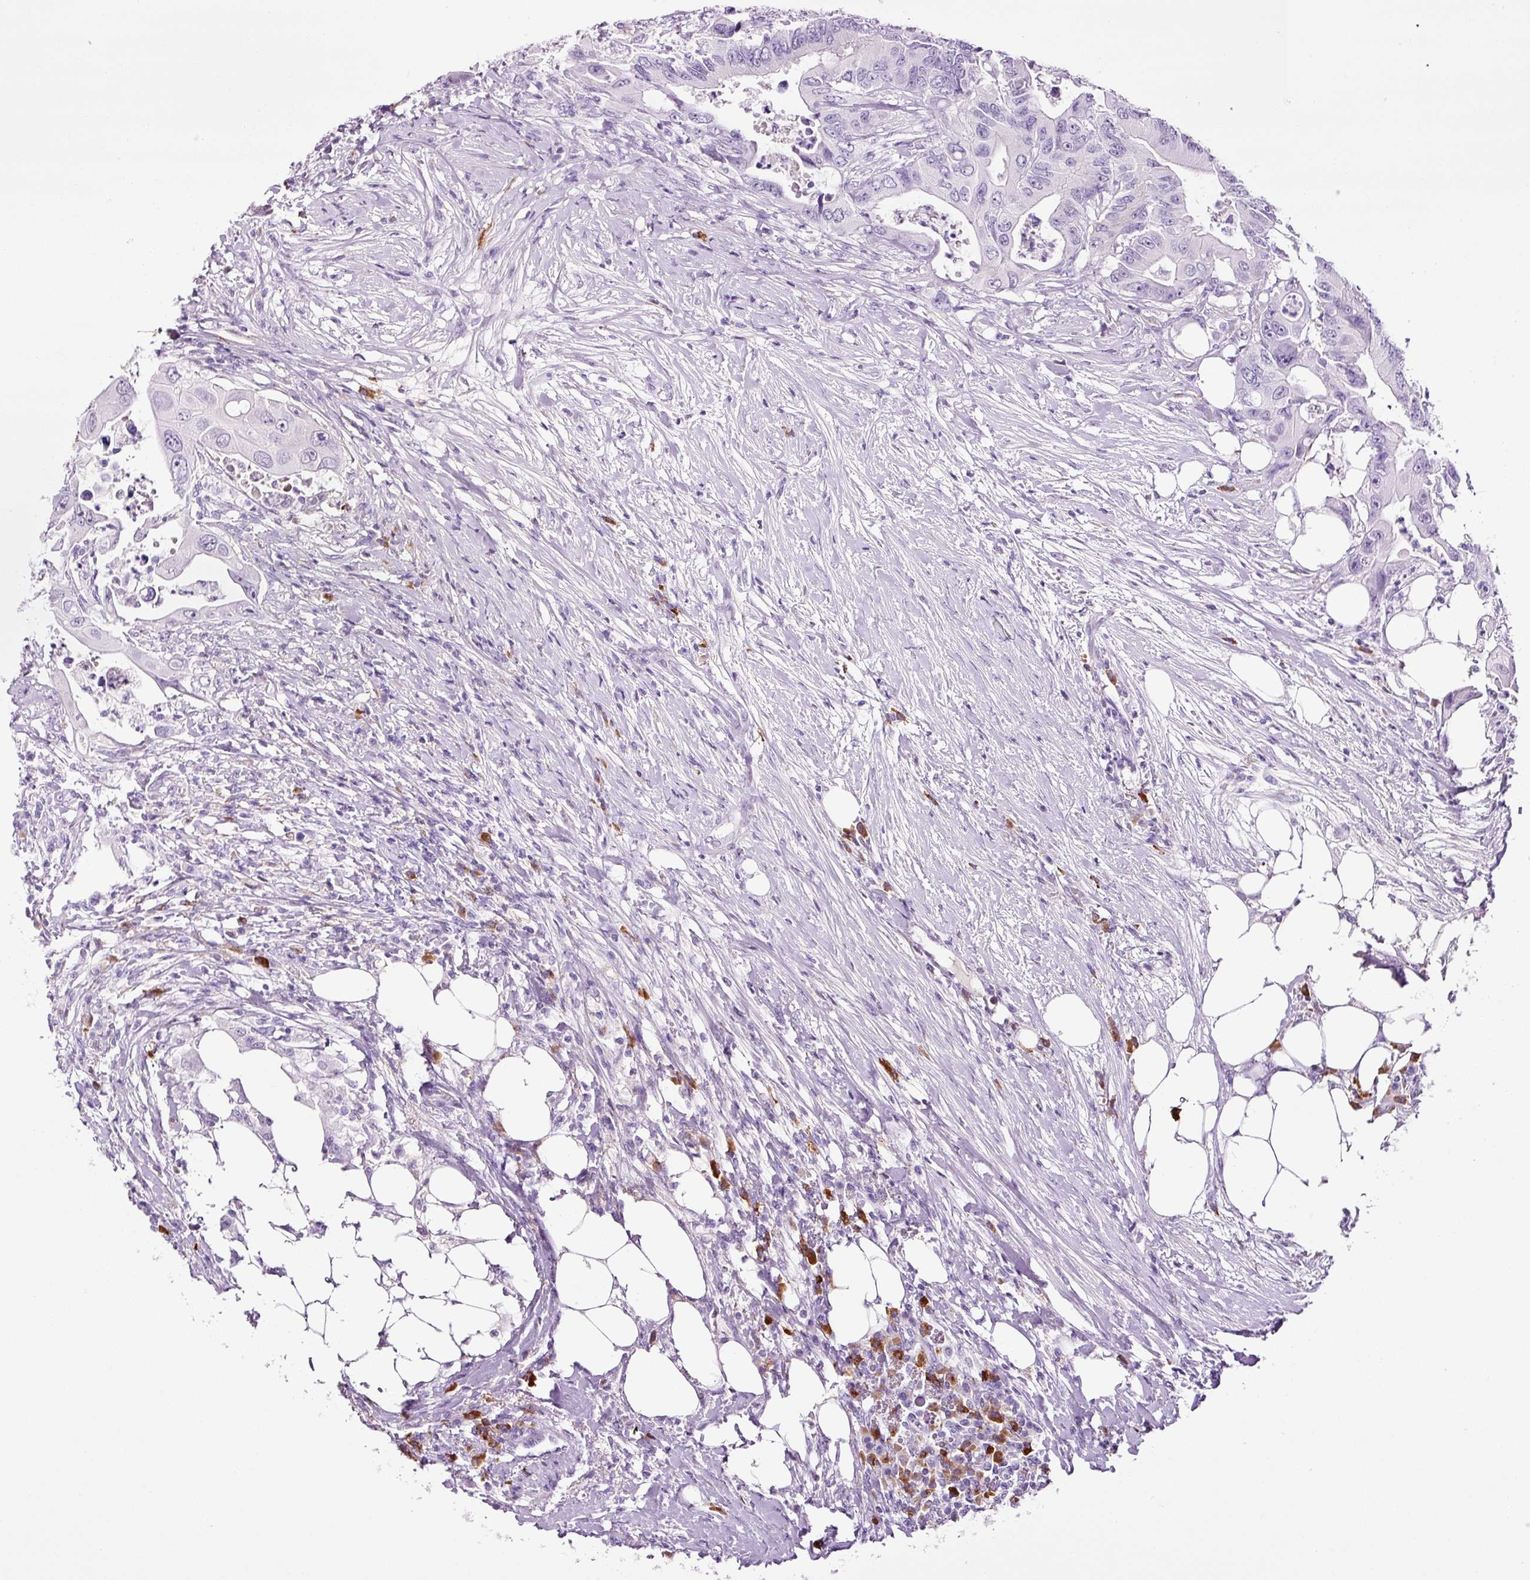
{"staining": {"intensity": "negative", "quantity": "none", "location": "none"}, "tissue": "colorectal cancer", "cell_type": "Tumor cells", "image_type": "cancer", "snomed": [{"axis": "morphology", "description": "Adenocarcinoma, NOS"}, {"axis": "topography", "description": "Colon"}], "caption": "Colorectal cancer stained for a protein using immunohistochemistry shows no expression tumor cells.", "gene": "KLF1", "patient": {"sex": "male", "age": 71}}